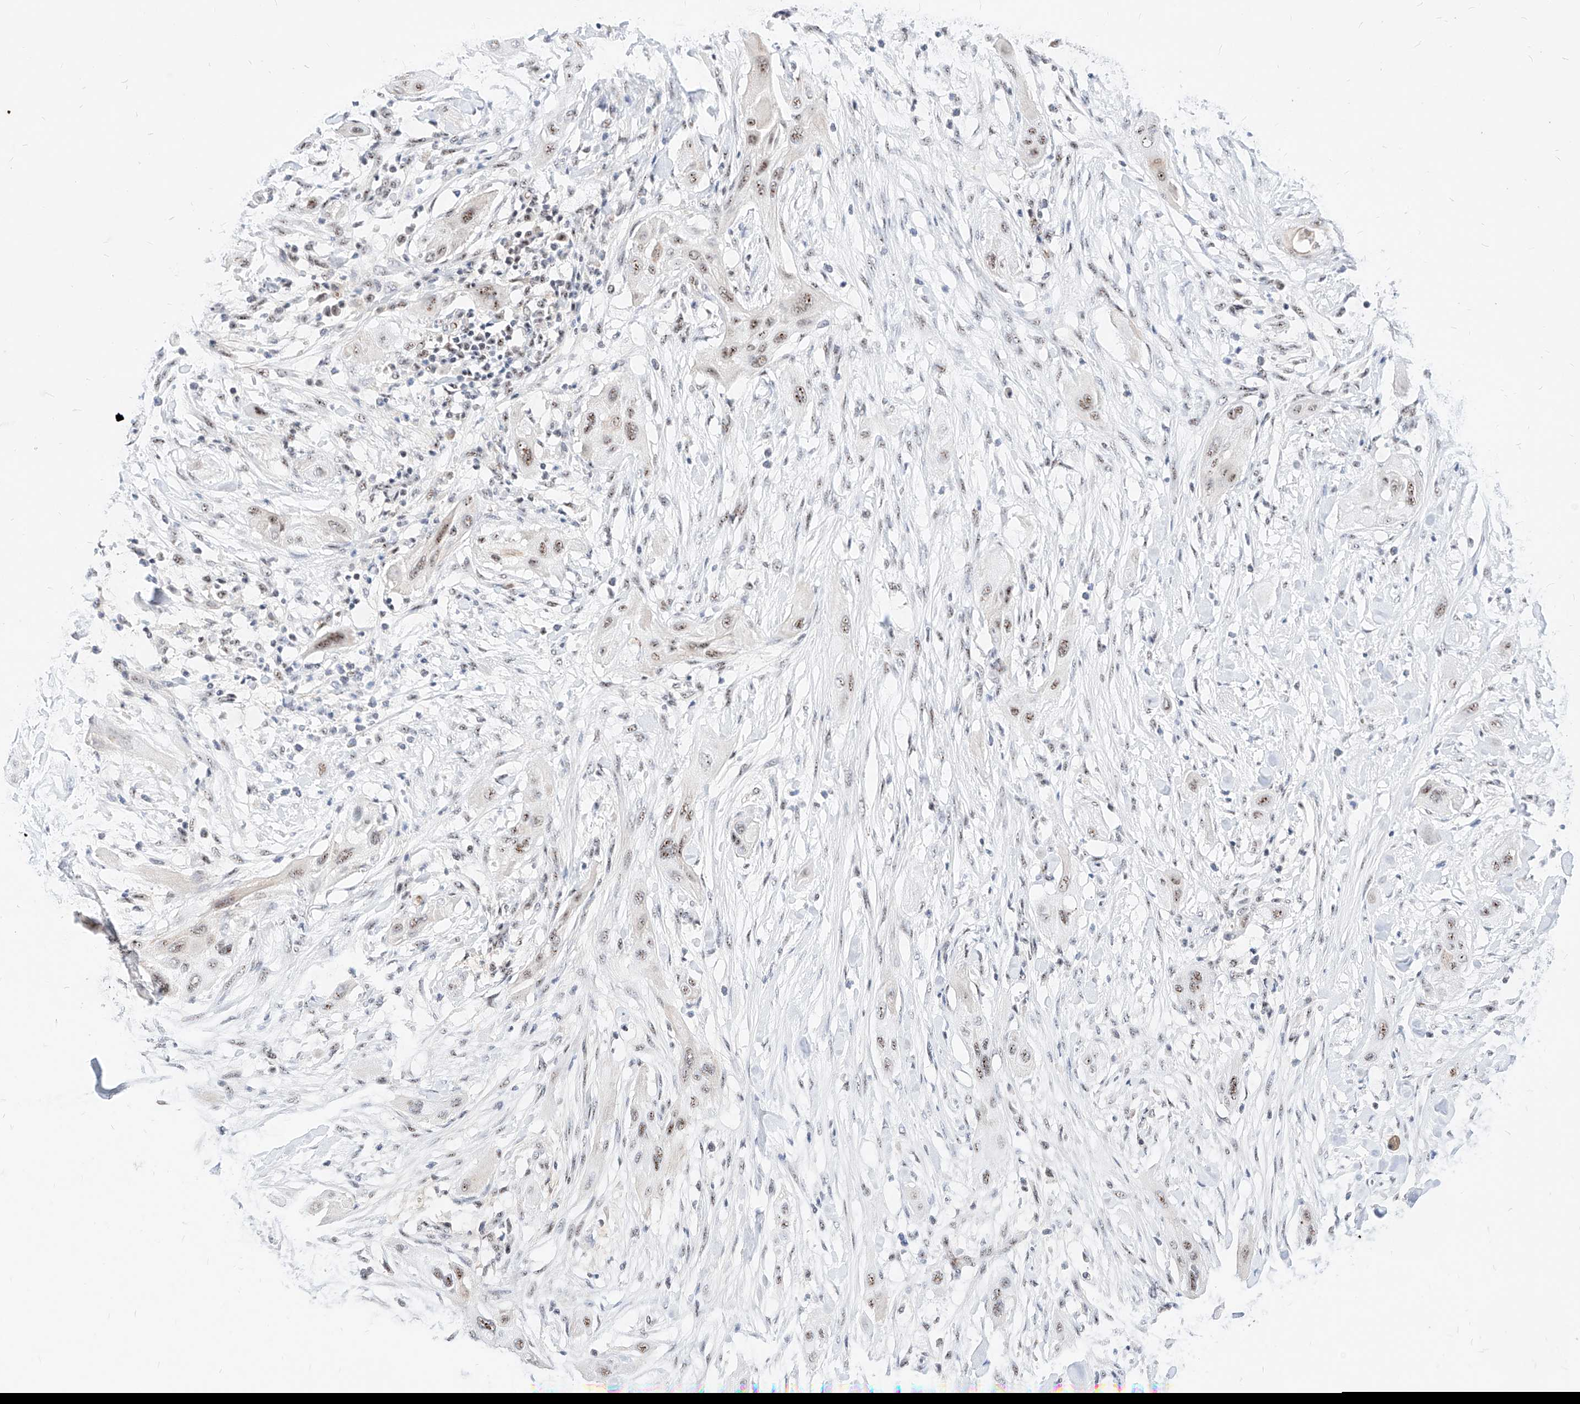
{"staining": {"intensity": "weak", "quantity": ">75%", "location": "nuclear"}, "tissue": "lung cancer", "cell_type": "Tumor cells", "image_type": "cancer", "snomed": [{"axis": "morphology", "description": "Squamous cell carcinoma, NOS"}, {"axis": "topography", "description": "Lung"}], "caption": "Lung cancer (squamous cell carcinoma) stained with a protein marker demonstrates weak staining in tumor cells.", "gene": "ZFP42", "patient": {"sex": "female", "age": 47}}